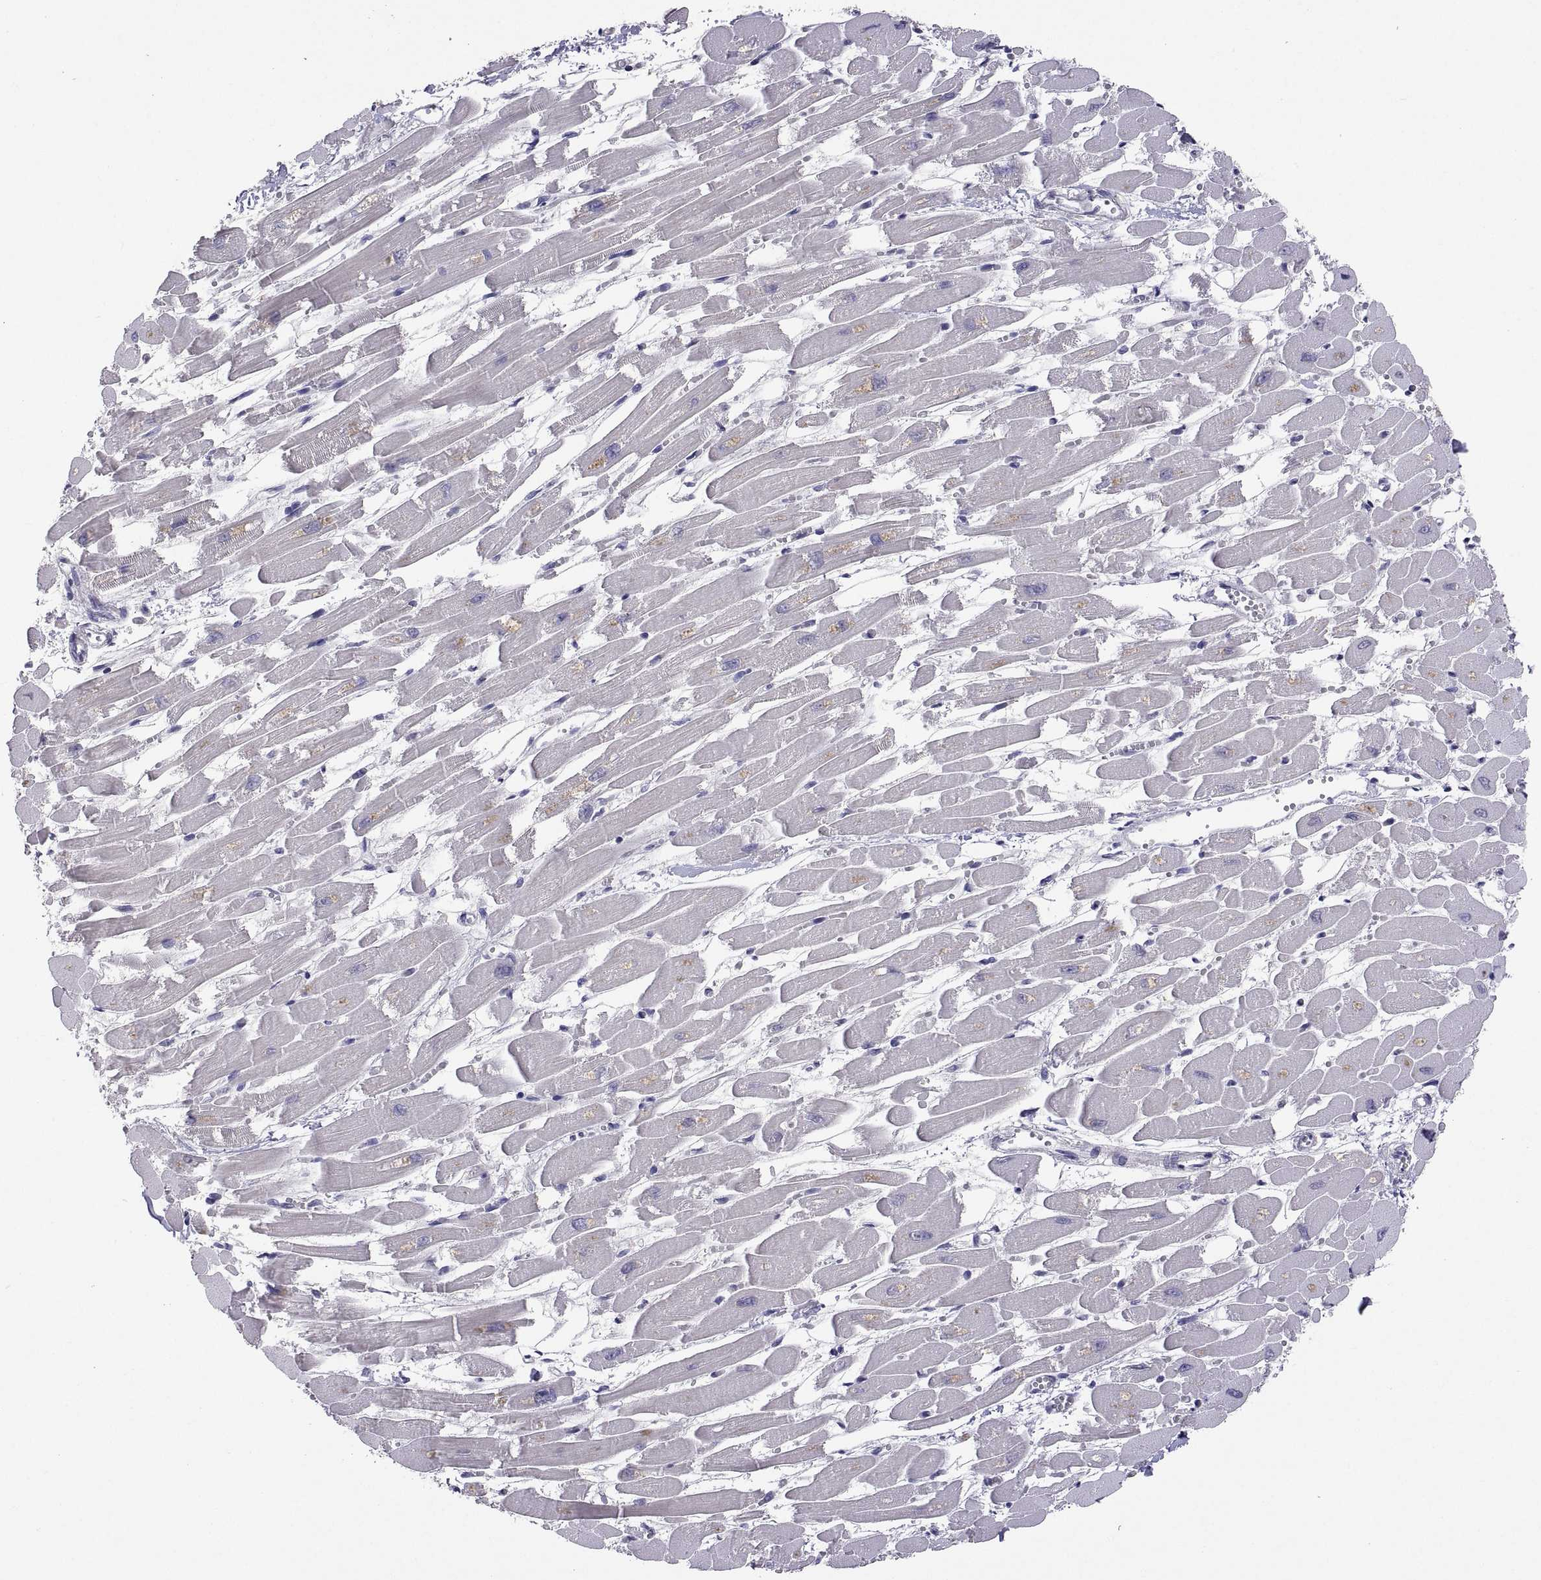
{"staining": {"intensity": "negative", "quantity": "none", "location": "none"}, "tissue": "heart muscle", "cell_type": "Cardiomyocytes", "image_type": "normal", "snomed": [{"axis": "morphology", "description": "Normal tissue, NOS"}, {"axis": "topography", "description": "Heart"}], "caption": "This is an IHC image of benign human heart muscle. There is no expression in cardiomyocytes.", "gene": "MS4A1", "patient": {"sex": "female", "age": 52}}